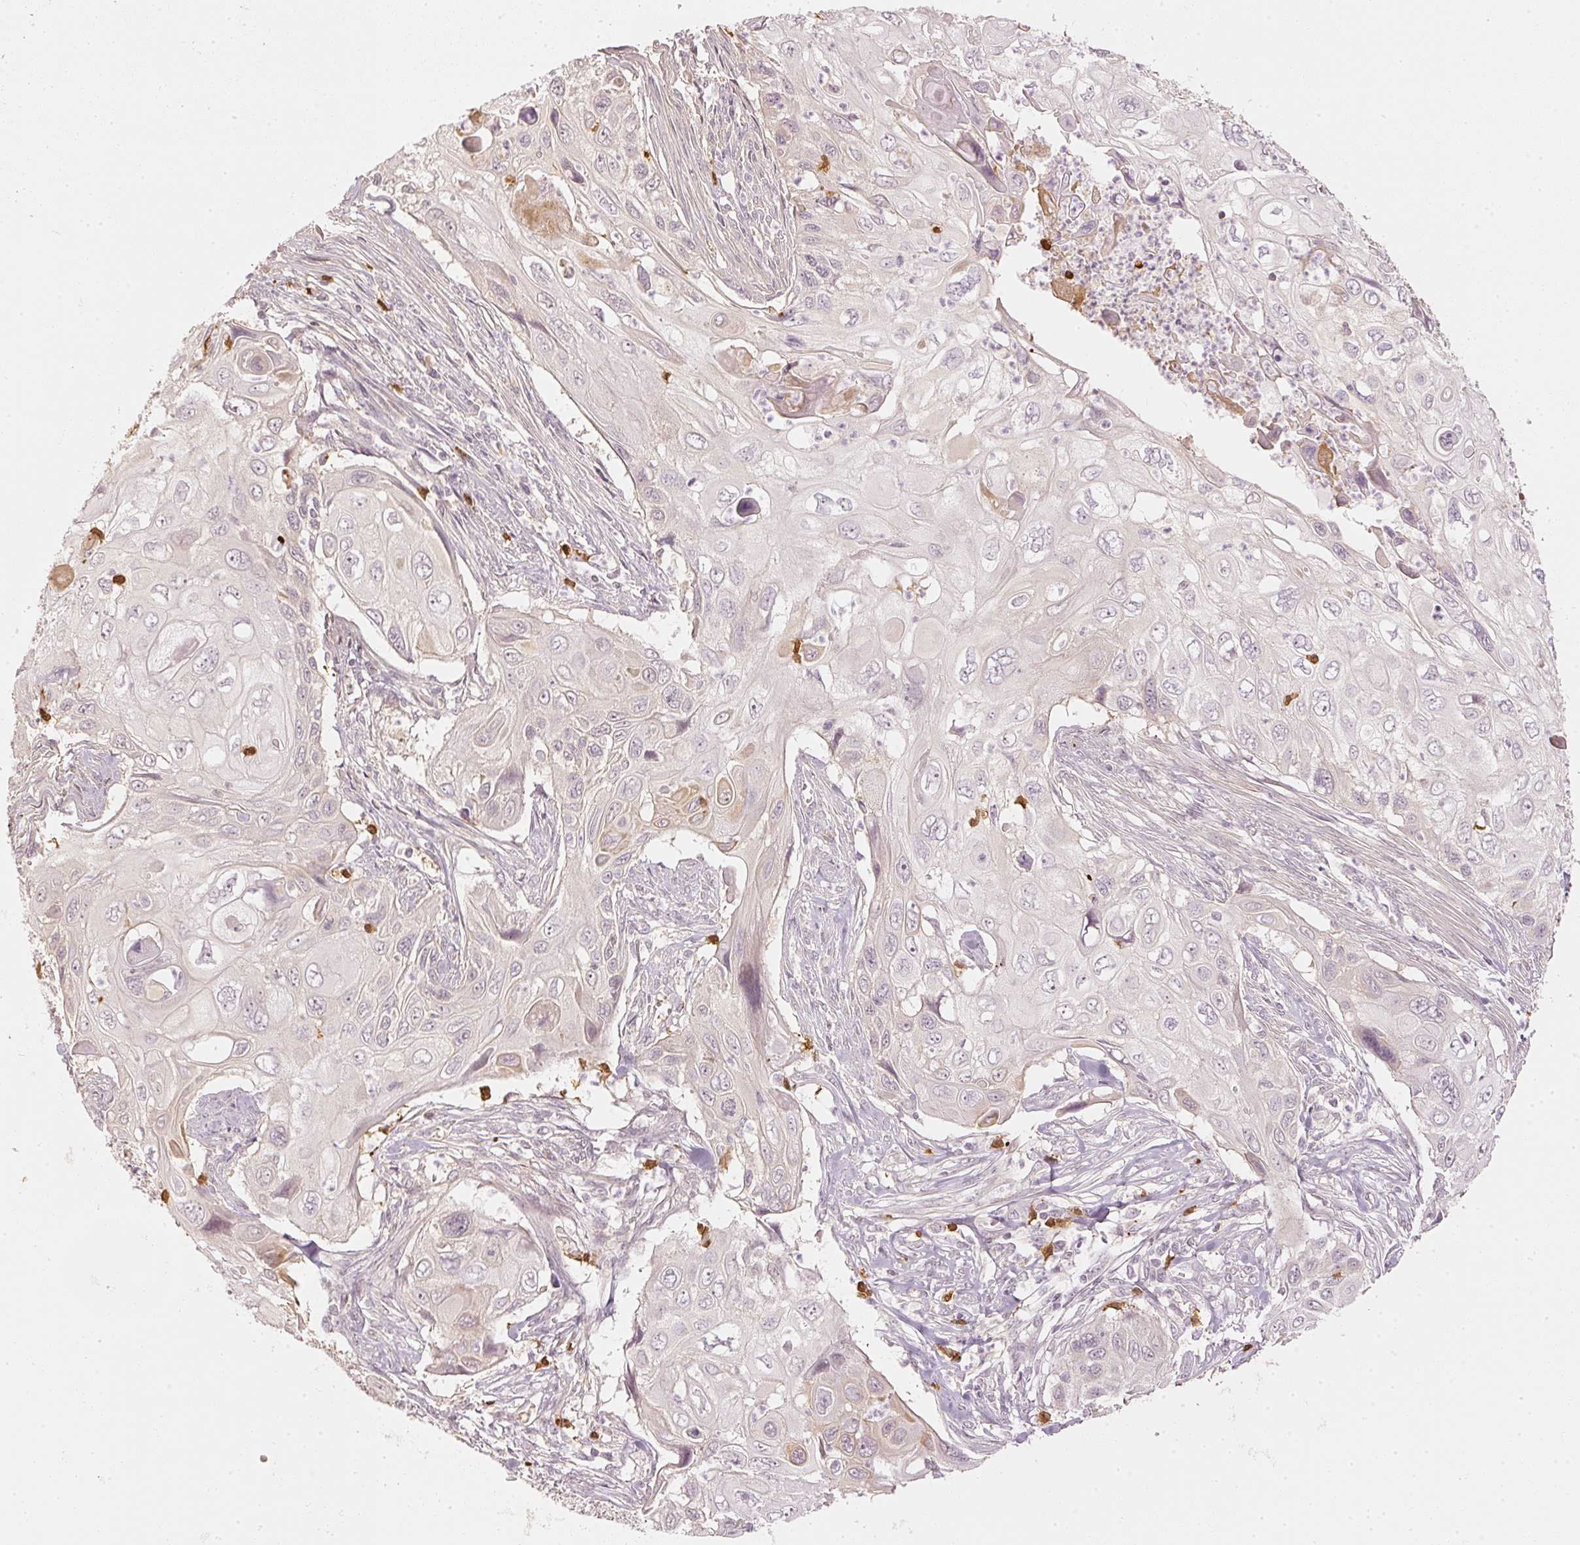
{"staining": {"intensity": "negative", "quantity": "none", "location": "none"}, "tissue": "cervical cancer", "cell_type": "Tumor cells", "image_type": "cancer", "snomed": [{"axis": "morphology", "description": "Squamous cell carcinoma, NOS"}, {"axis": "topography", "description": "Cervix"}], "caption": "IHC photomicrograph of neoplastic tissue: cervical cancer stained with DAB (3,3'-diaminobenzidine) displays no significant protein expression in tumor cells.", "gene": "GZMA", "patient": {"sex": "female", "age": 70}}